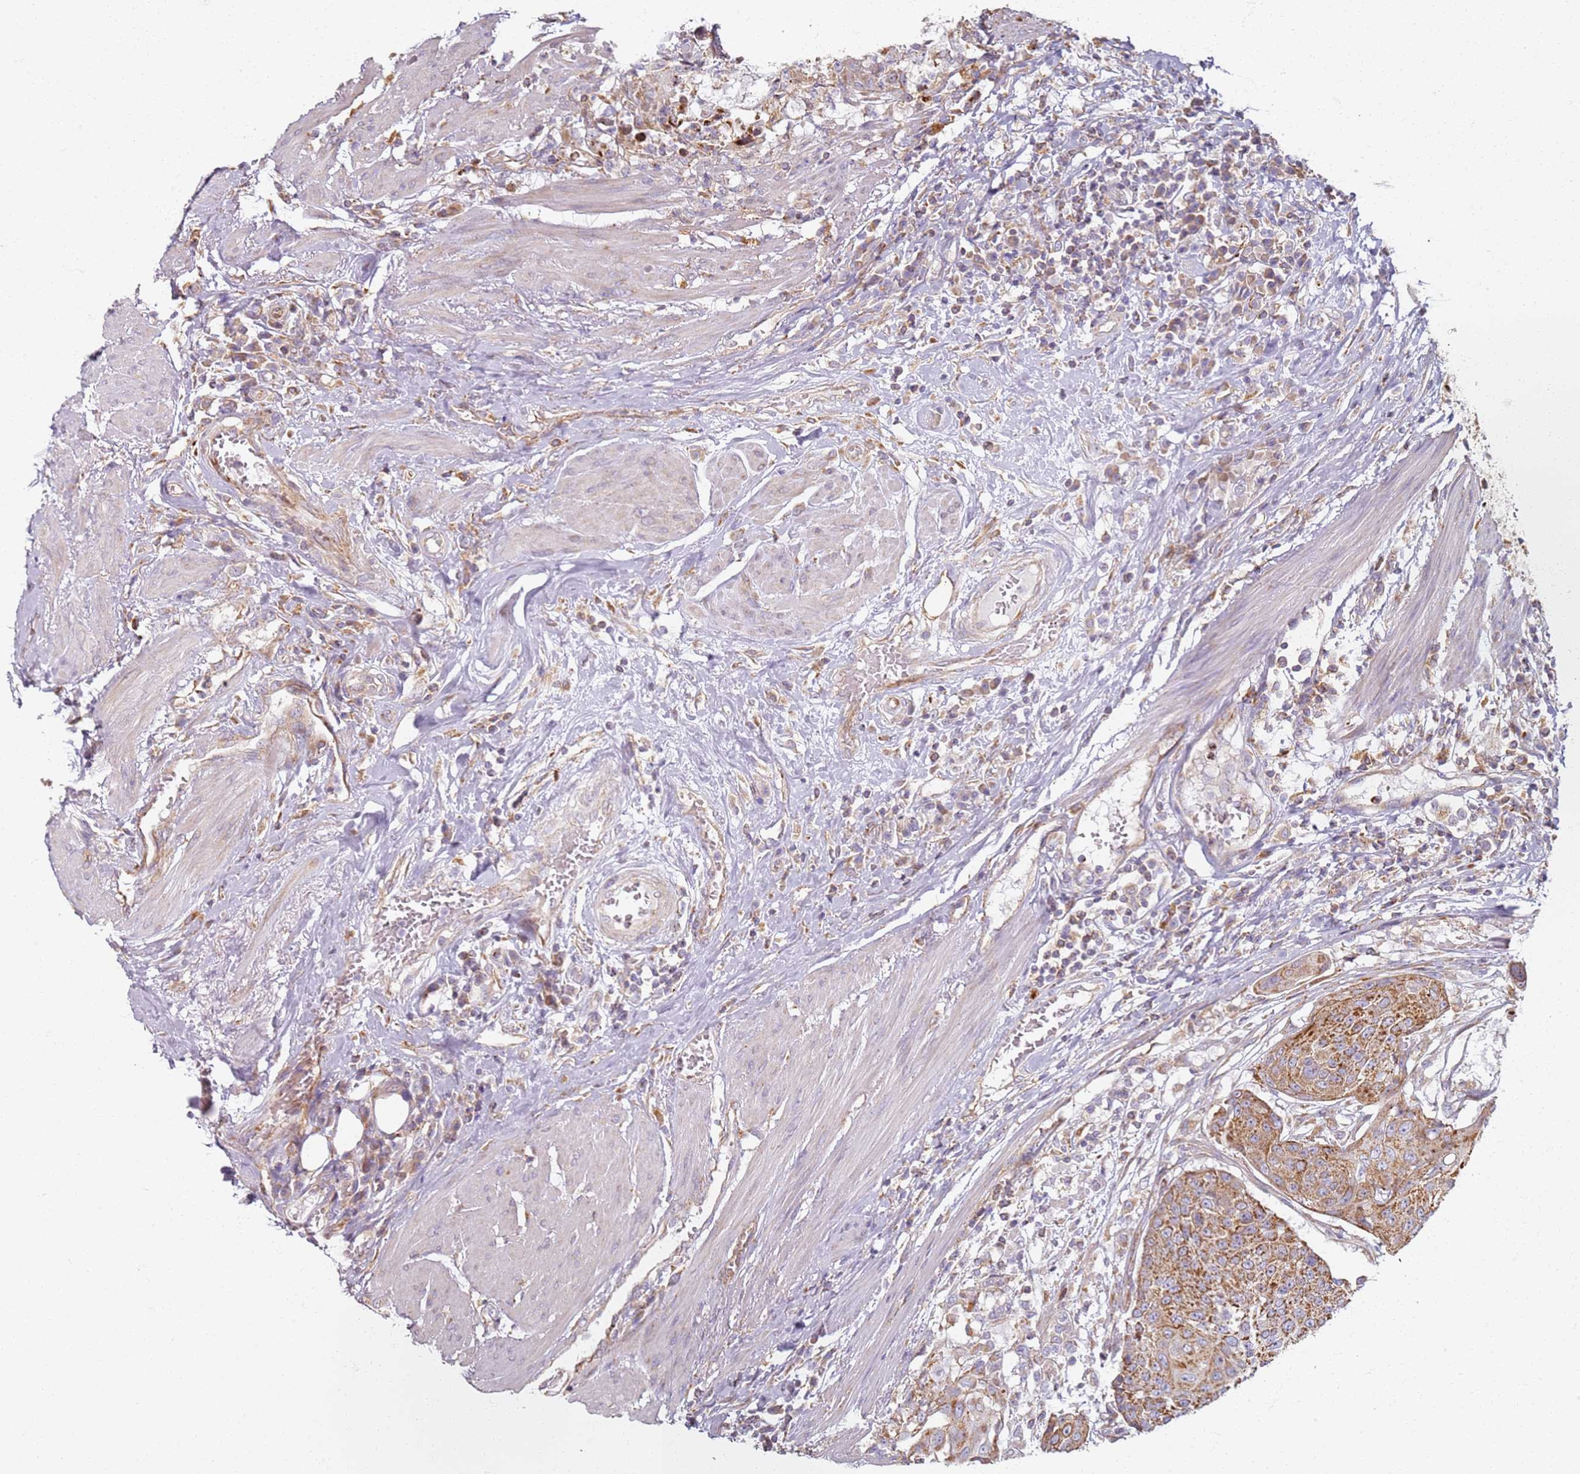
{"staining": {"intensity": "moderate", "quantity": ">75%", "location": "cytoplasmic/membranous"}, "tissue": "urothelial cancer", "cell_type": "Tumor cells", "image_type": "cancer", "snomed": [{"axis": "morphology", "description": "Urothelial carcinoma, High grade"}, {"axis": "topography", "description": "Urinary bladder"}], "caption": "Protein positivity by immunohistochemistry exhibits moderate cytoplasmic/membranous staining in approximately >75% of tumor cells in urothelial cancer. (IHC, brightfield microscopy, high magnification).", "gene": "PROKR2", "patient": {"sex": "female", "age": 63}}